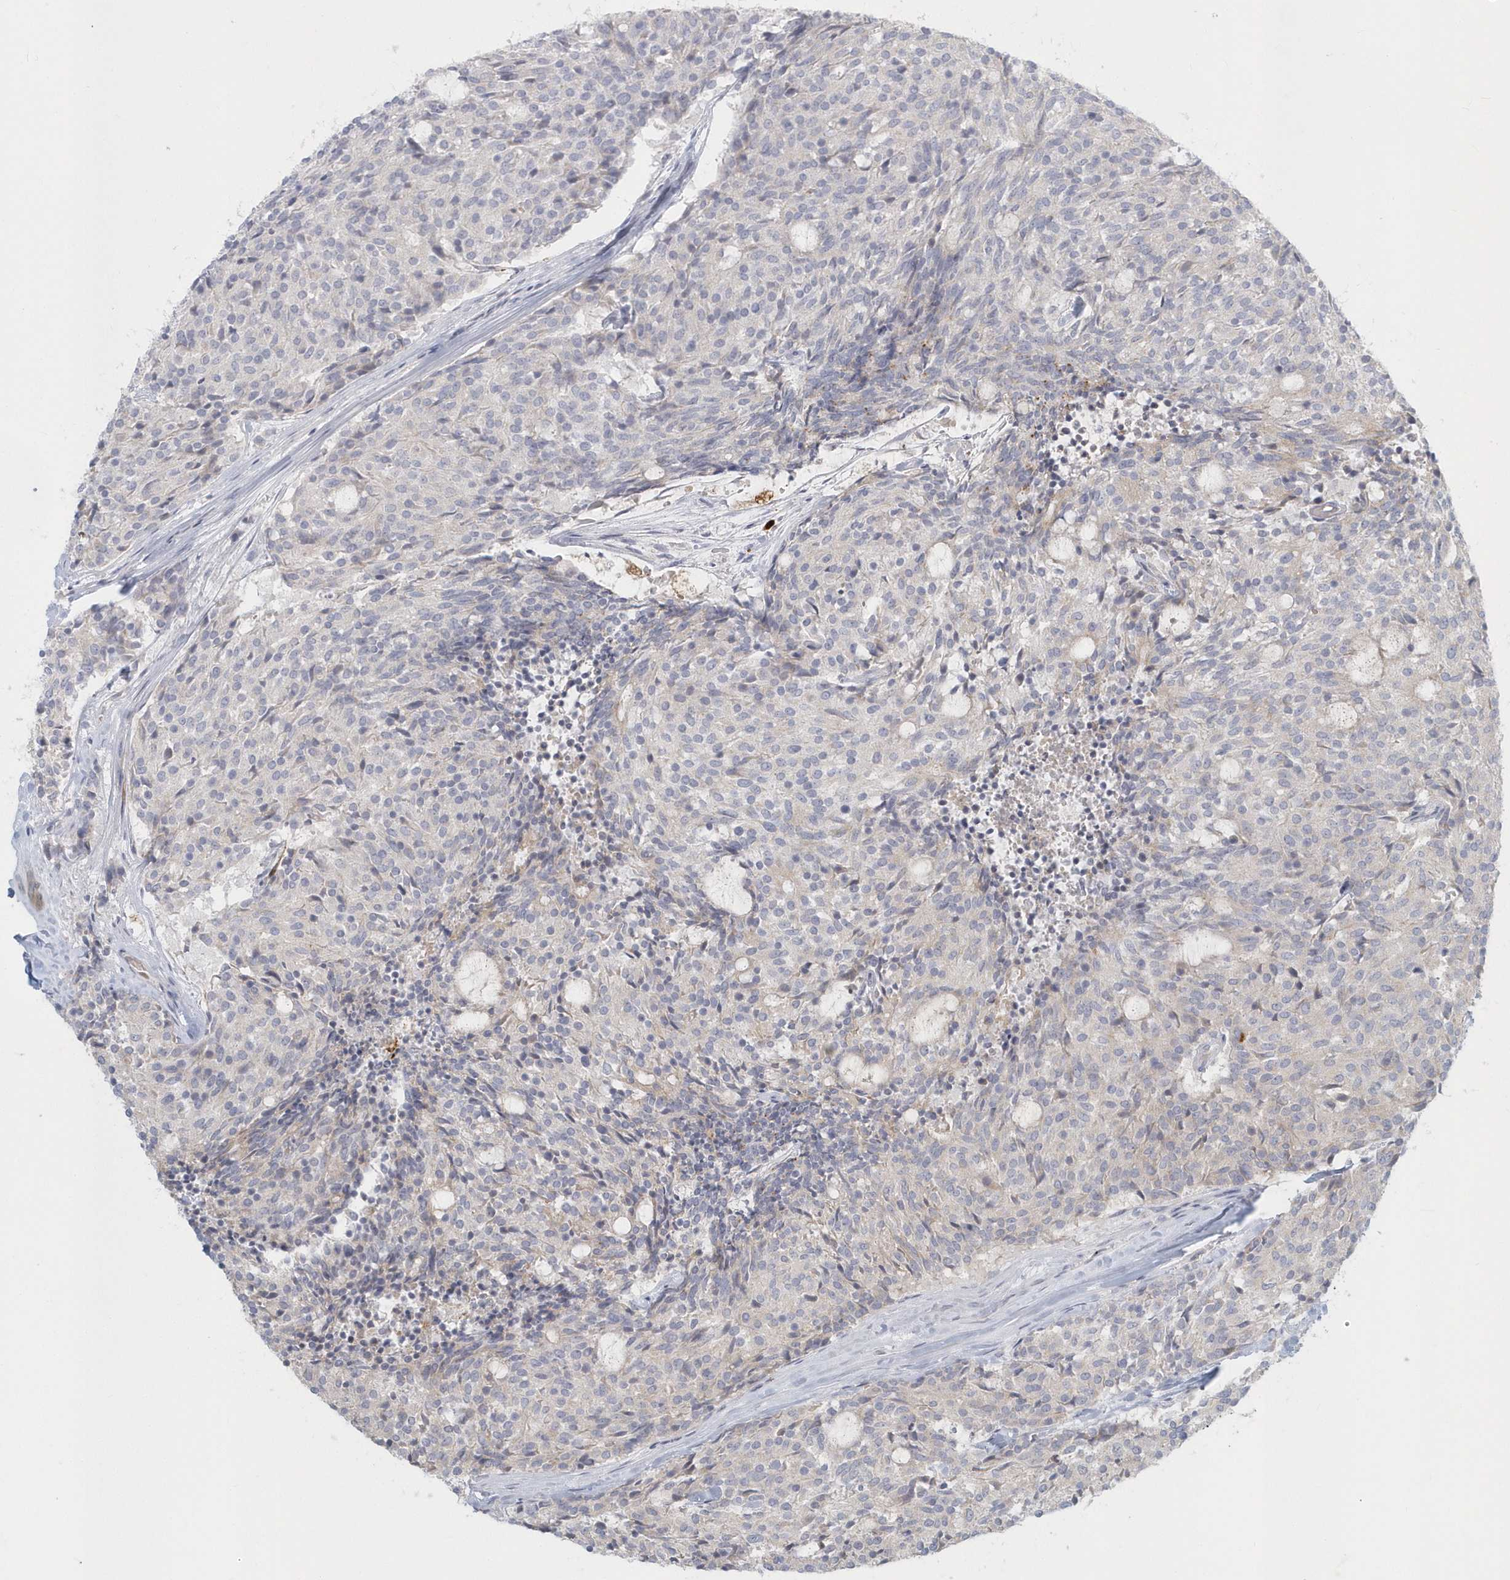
{"staining": {"intensity": "weak", "quantity": "<25%", "location": "cytoplasmic/membranous"}, "tissue": "carcinoid", "cell_type": "Tumor cells", "image_type": "cancer", "snomed": [{"axis": "morphology", "description": "Carcinoid, malignant, NOS"}, {"axis": "topography", "description": "Pancreas"}], "caption": "IHC of carcinoid displays no staining in tumor cells.", "gene": "NAPB", "patient": {"sex": "female", "age": 54}}